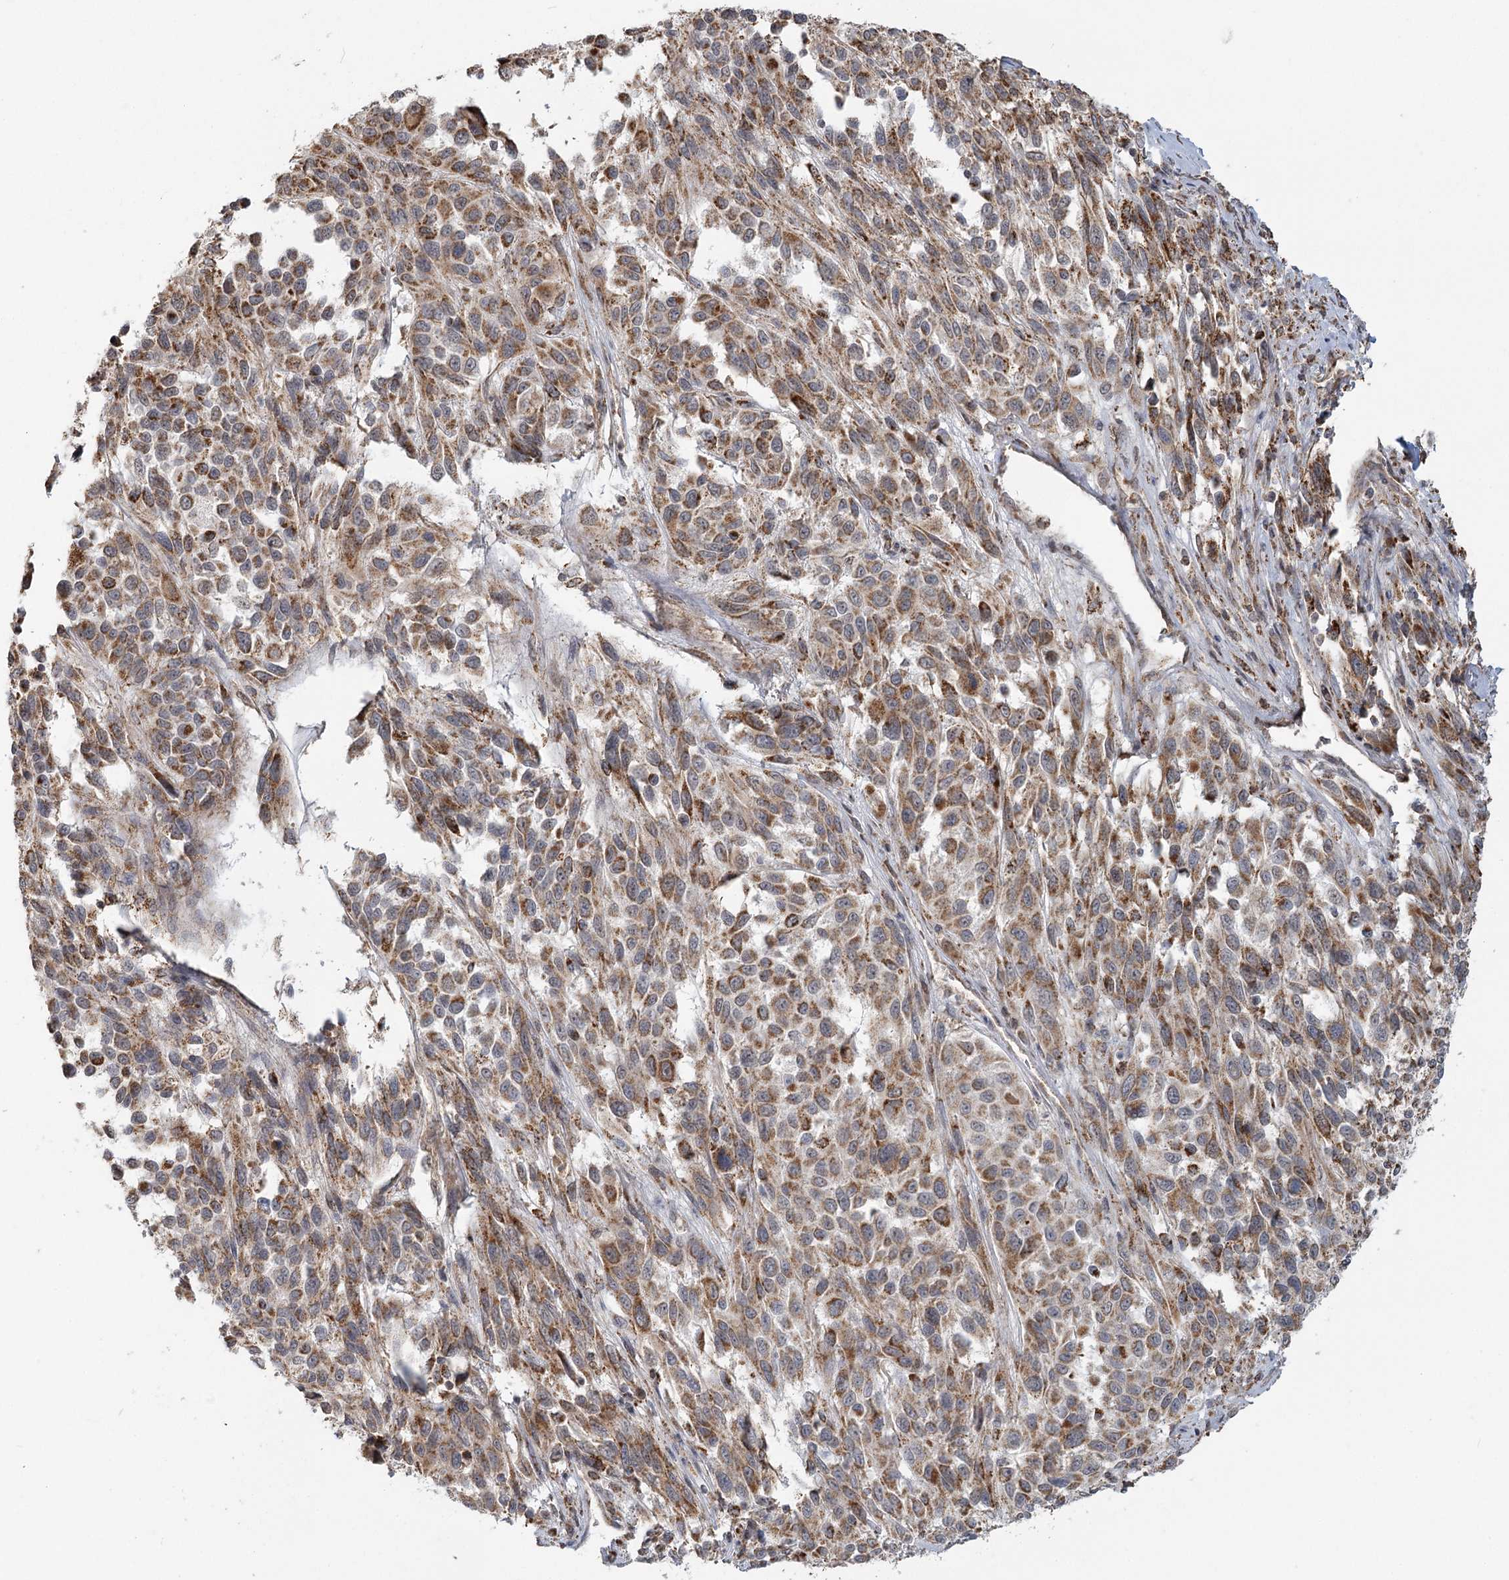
{"staining": {"intensity": "moderate", "quantity": ">75%", "location": "cytoplasmic/membranous"}, "tissue": "melanoma", "cell_type": "Tumor cells", "image_type": "cancer", "snomed": [{"axis": "morphology", "description": "Malignant melanoma, Metastatic site"}, {"axis": "topography", "description": "Lymph node"}], "caption": "This micrograph shows immunohistochemistry staining of melanoma, with medium moderate cytoplasmic/membranous staining in about >75% of tumor cells.", "gene": "LACTB", "patient": {"sex": "male", "age": 61}}